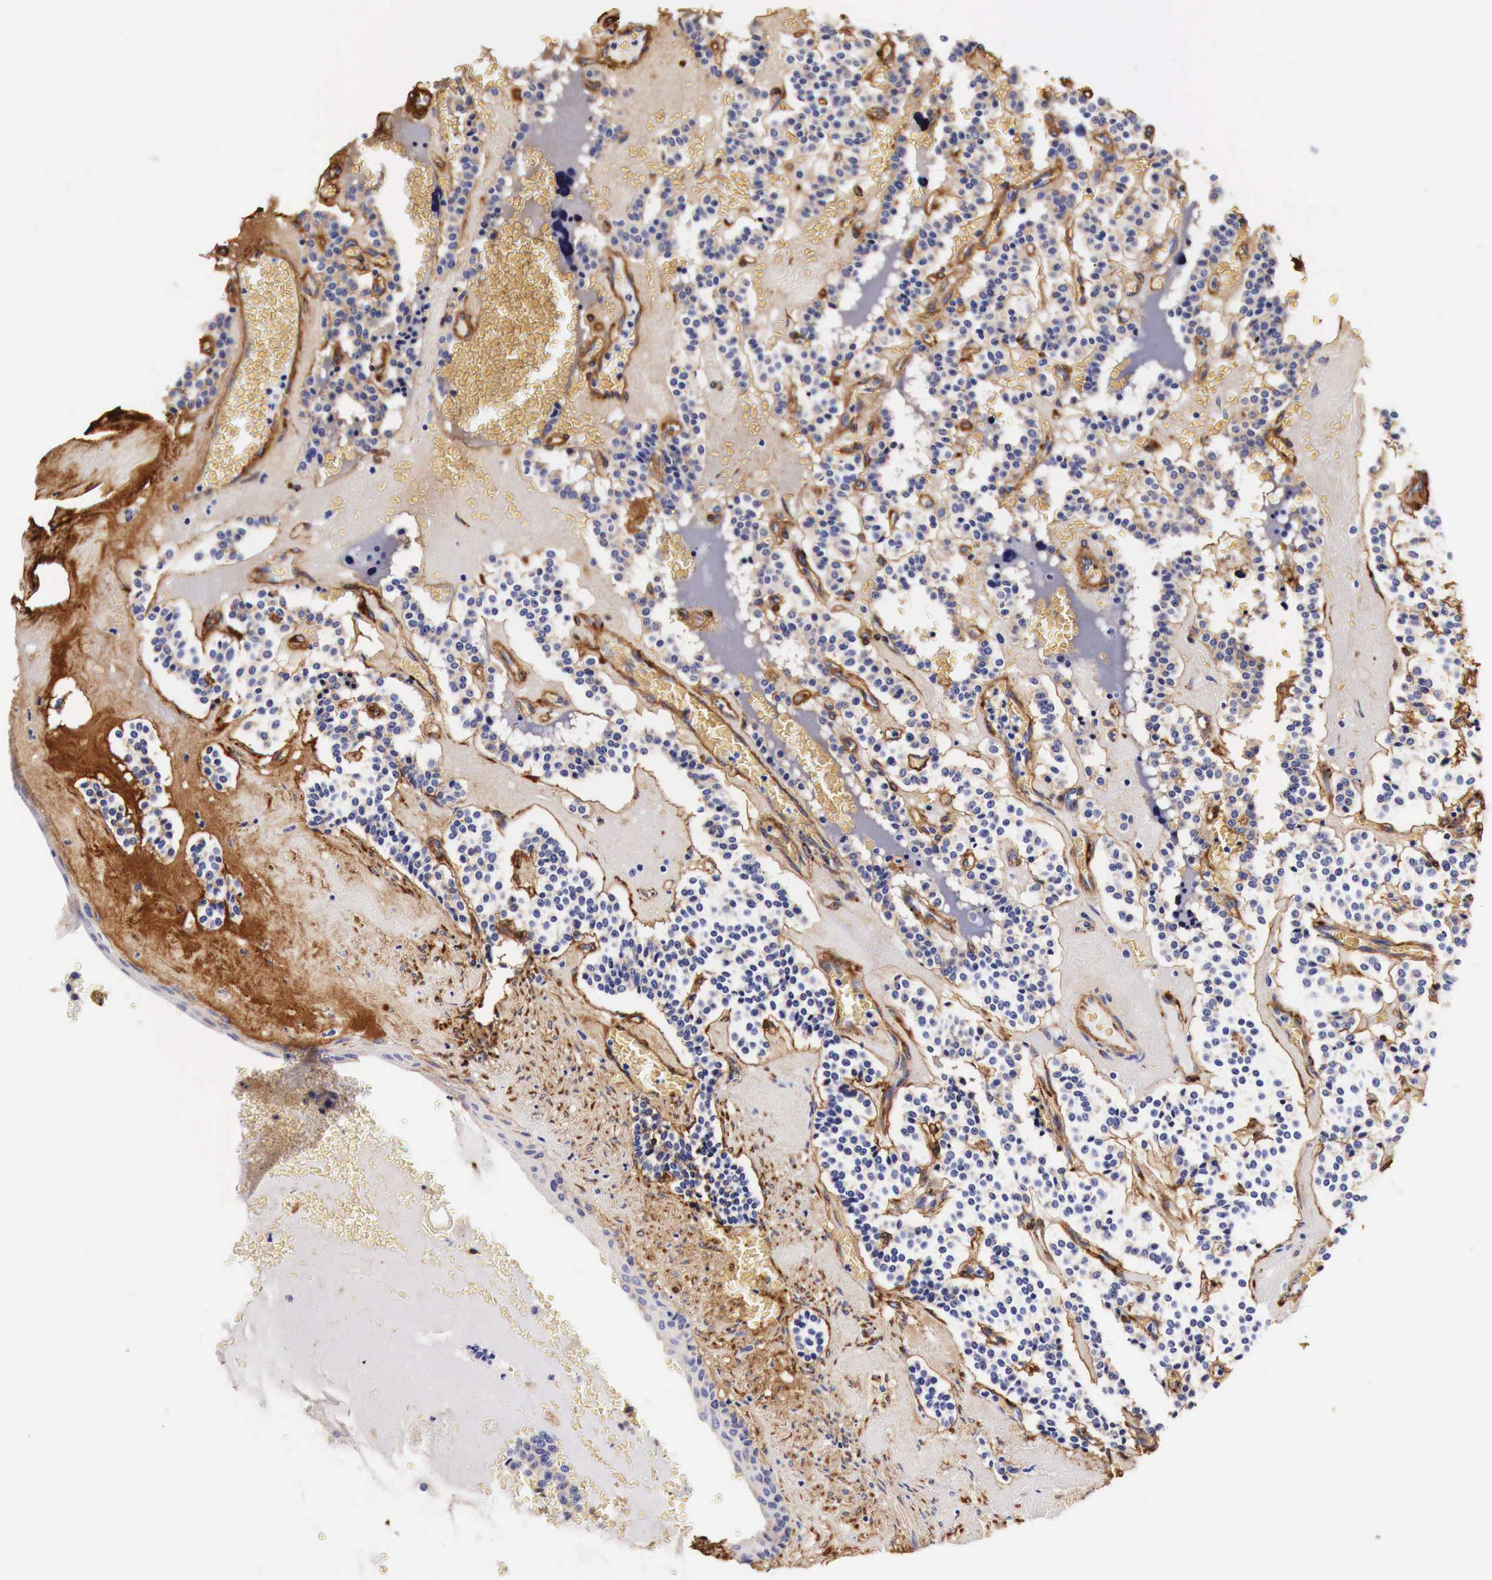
{"staining": {"intensity": "negative", "quantity": "none", "location": "none"}, "tissue": "carcinoid", "cell_type": "Tumor cells", "image_type": "cancer", "snomed": [{"axis": "morphology", "description": "Carcinoid, malignant, NOS"}, {"axis": "topography", "description": "Bronchus"}], "caption": "This is an immunohistochemistry (IHC) image of human carcinoid (malignant). There is no positivity in tumor cells.", "gene": "LAMB2", "patient": {"sex": "male", "age": 55}}